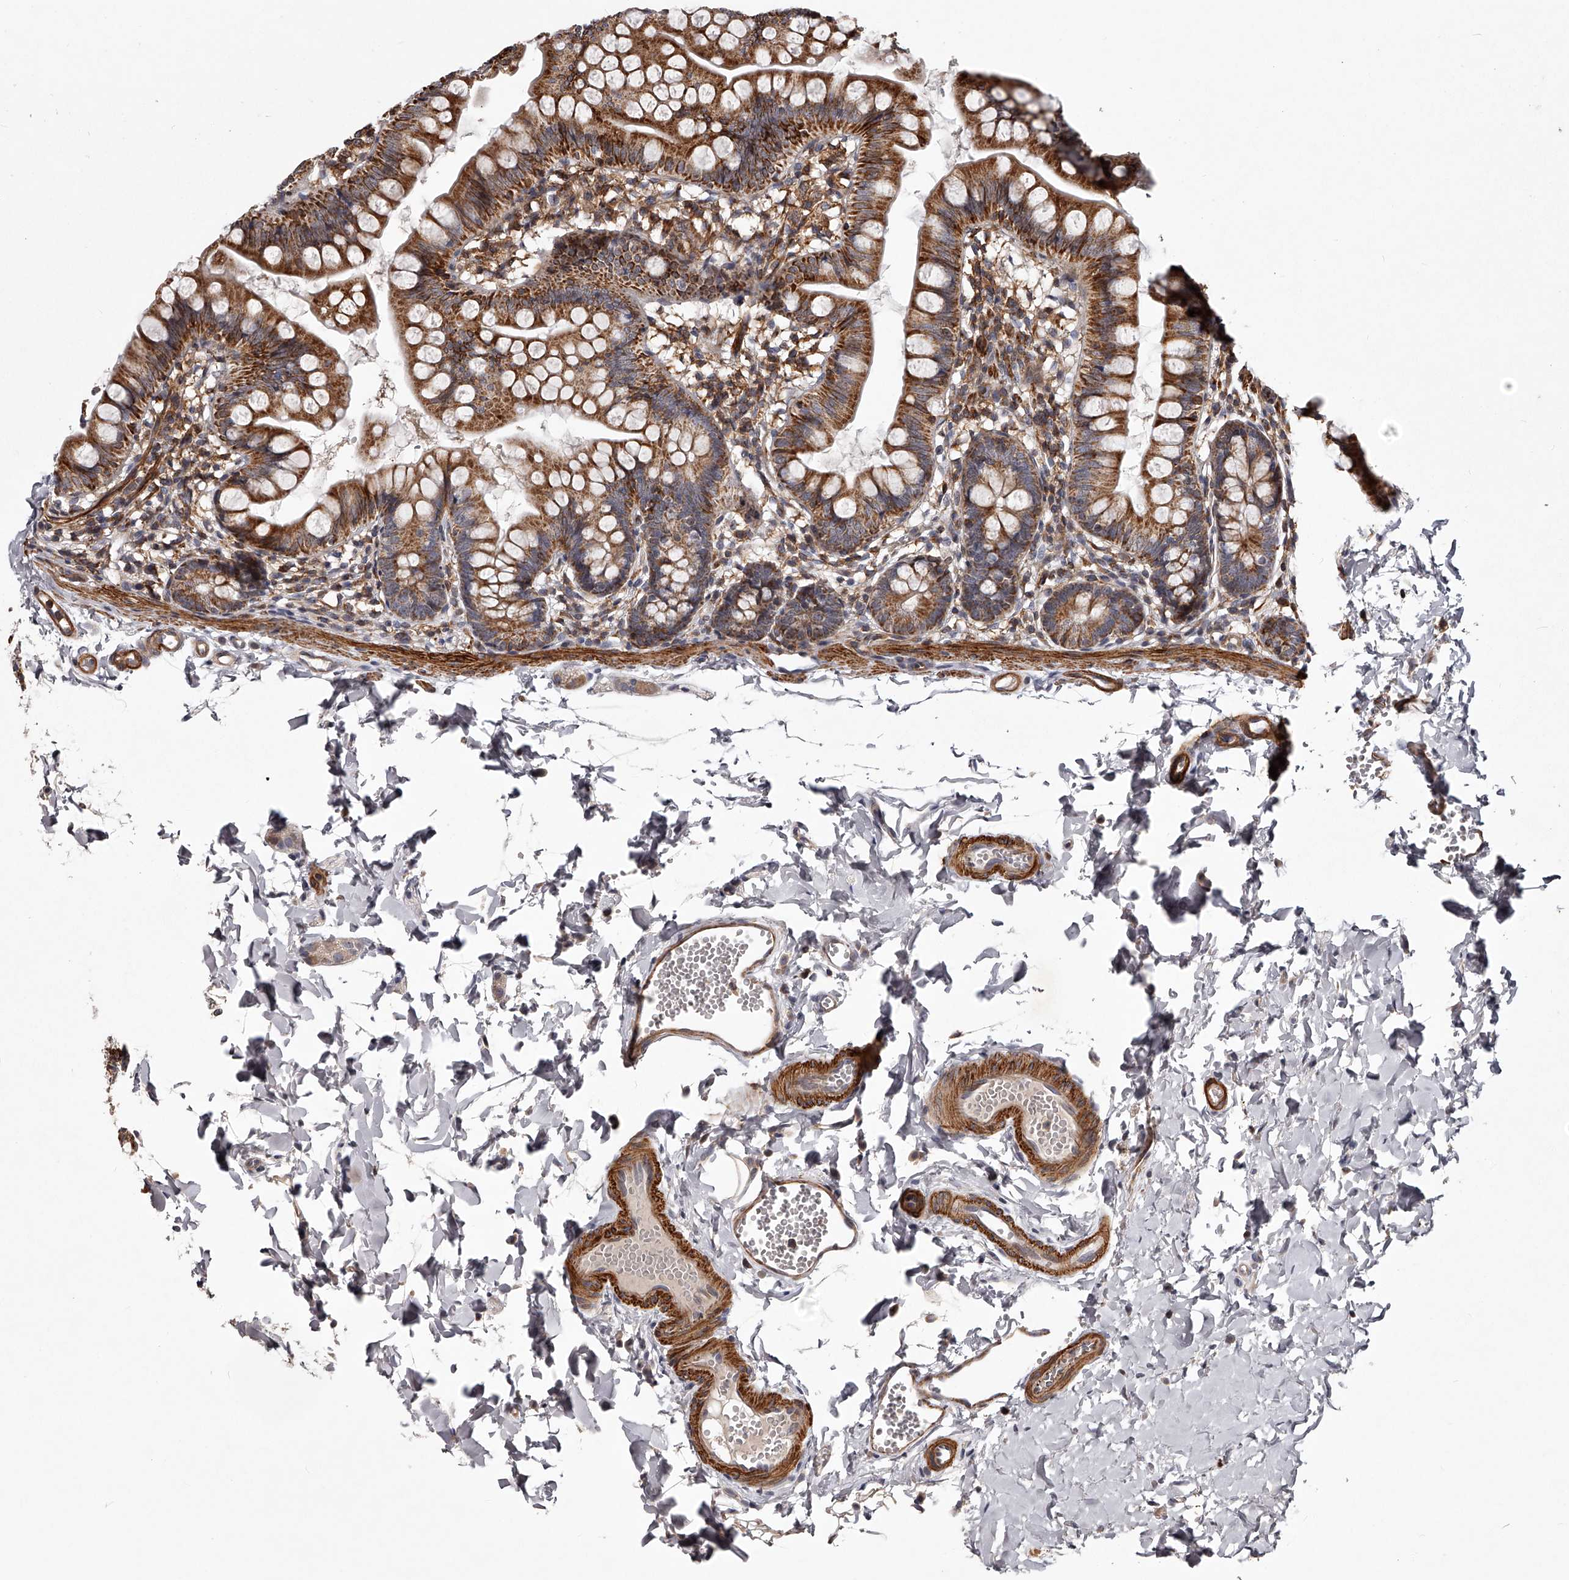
{"staining": {"intensity": "strong", "quantity": ">75%", "location": "cytoplasmic/membranous"}, "tissue": "small intestine", "cell_type": "Glandular cells", "image_type": "normal", "snomed": [{"axis": "morphology", "description": "Normal tissue, NOS"}, {"axis": "topography", "description": "Small intestine"}], "caption": "This micrograph reveals immunohistochemistry staining of normal human small intestine, with high strong cytoplasmic/membranous positivity in approximately >75% of glandular cells.", "gene": "RRP36", "patient": {"sex": "male", "age": 7}}